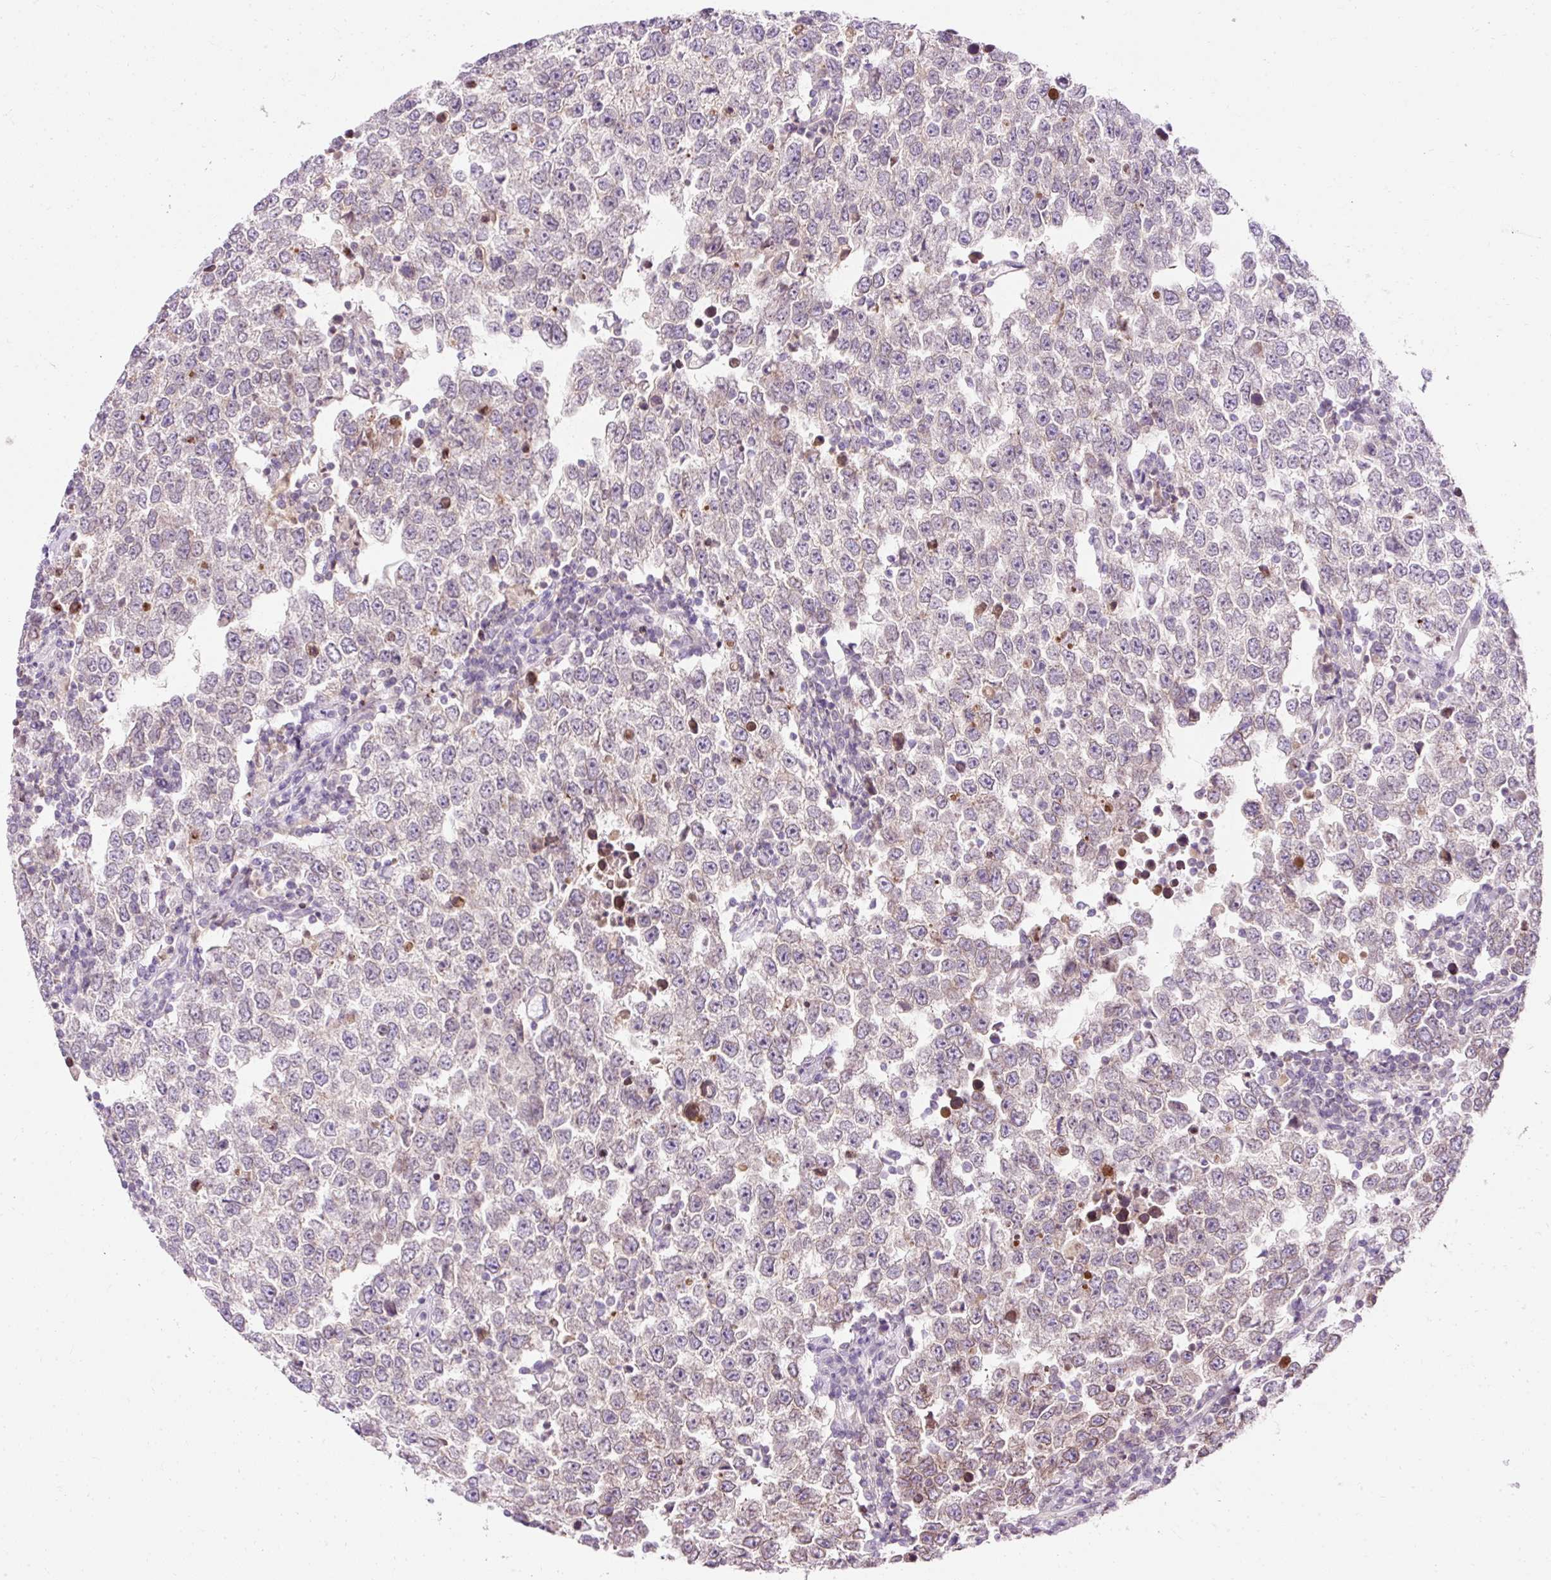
{"staining": {"intensity": "negative", "quantity": "none", "location": "none"}, "tissue": "testis cancer", "cell_type": "Tumor cells", "image_type": "cancer", "snomed": [{"axis": "morphology", "description": "Seminoma, NOS"}, {"axis": "morphology", "description": "Carcinoma, Embryonal, NOS"}, {"axis": "topography", "description": "Testis"}], "caption": "Tumor cells show no significant protein positivity in testis cancer (embryonal carcinoma). Nuclei are stained in blue.", "gene": "ZNF610", "patient": {"sex": "male", "age": 28}}